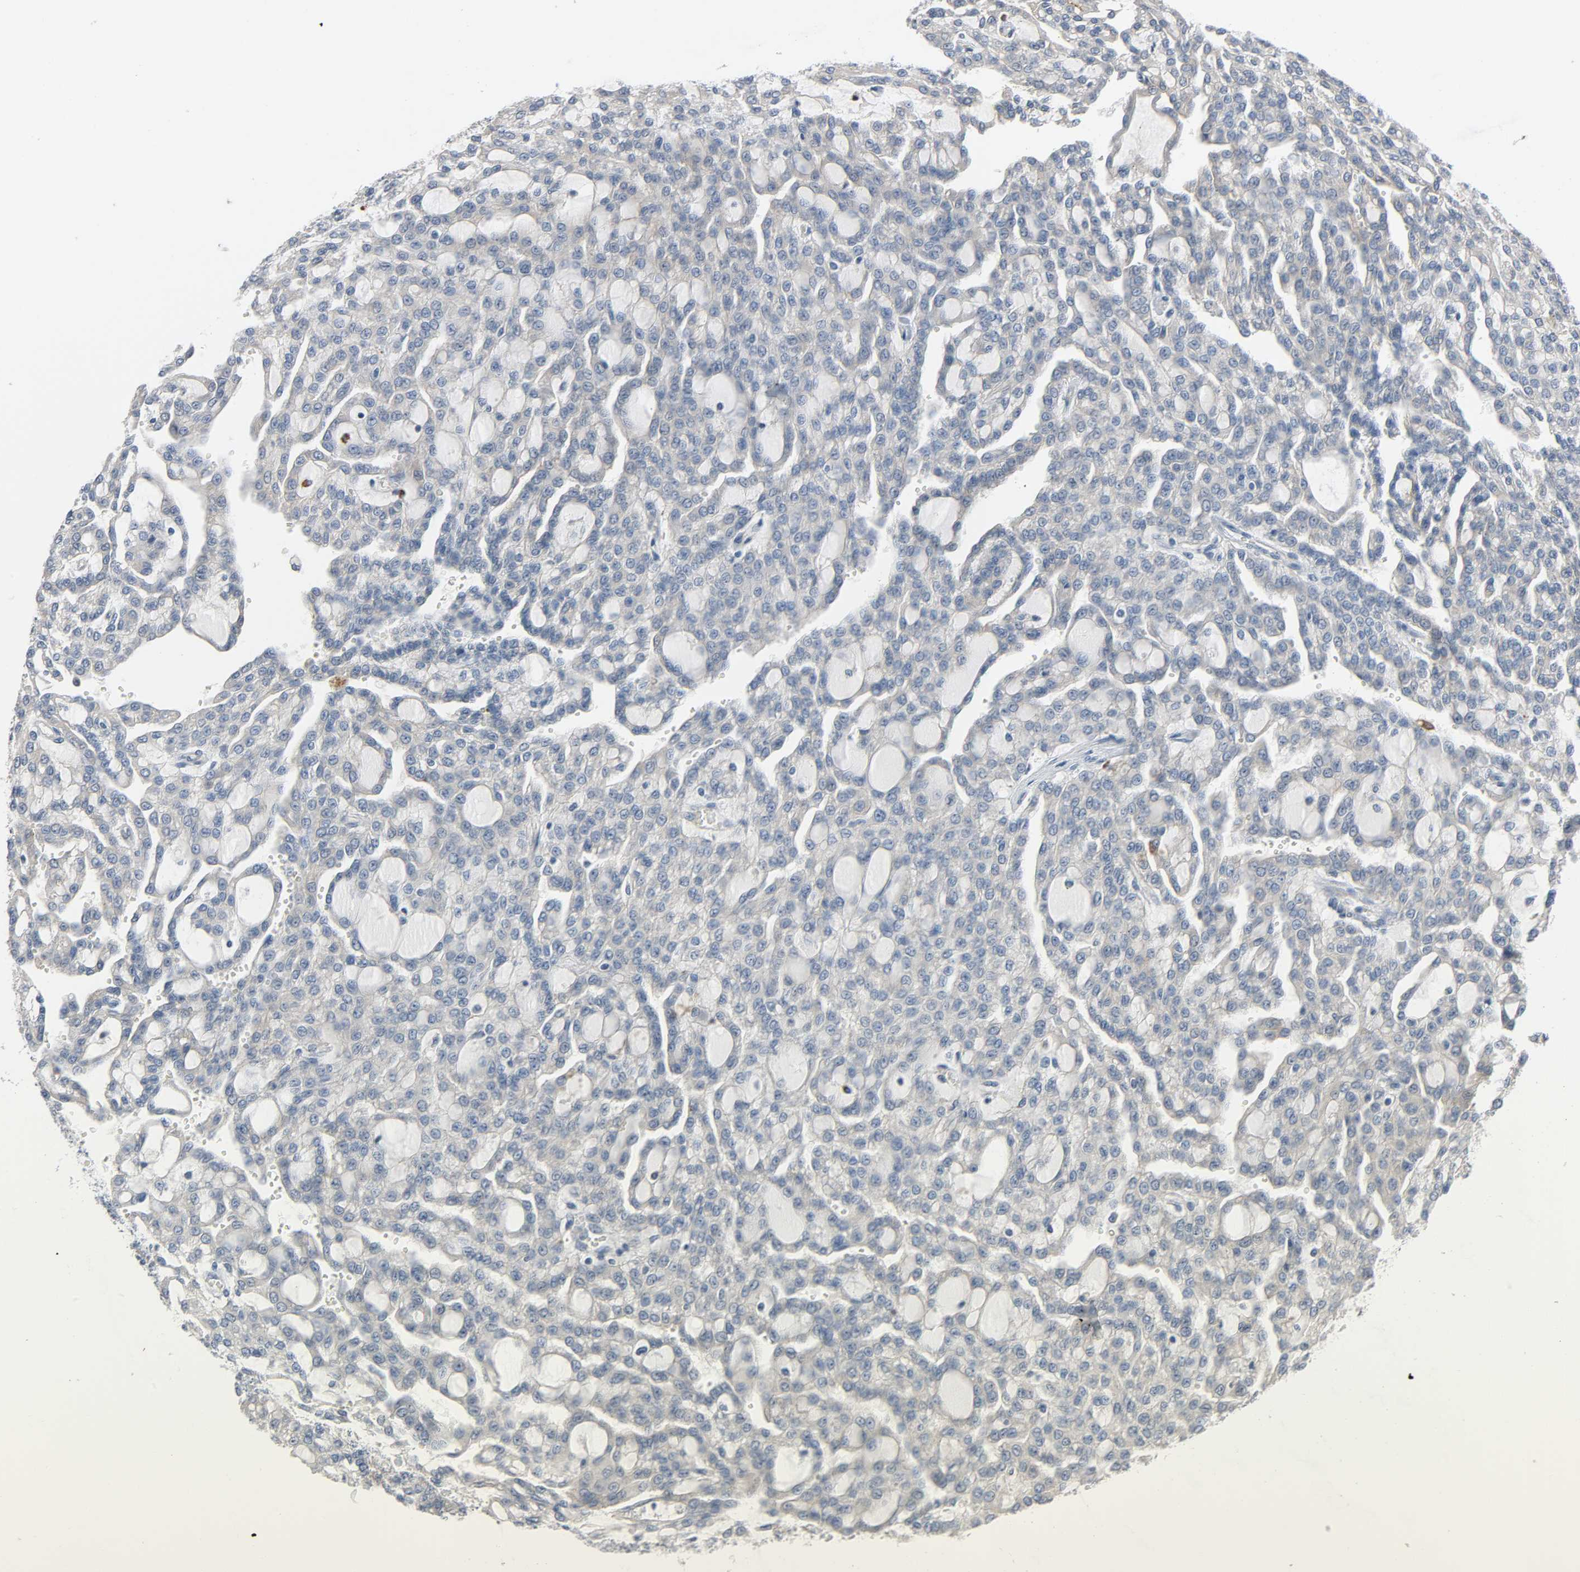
{"staining": {"intensity": "negative", "quantity": "none", "location": "none"}, "tissue": "renal cancer", "cell_type": "Tumor cells", "image_type": "cancer", "snomed": [{"axis": "morphology", "description": "Adenocarcinoma, NOS"}, {"axis": "topography", "description": "Kidney"}], "caption": "This is an immunohistochemistry (IHC) micrograph of renal adenocarcinoma. There is no expression in tumor cells.", "gene": "LIMCH1", "patient": {"sex": "male", "age": 63}}